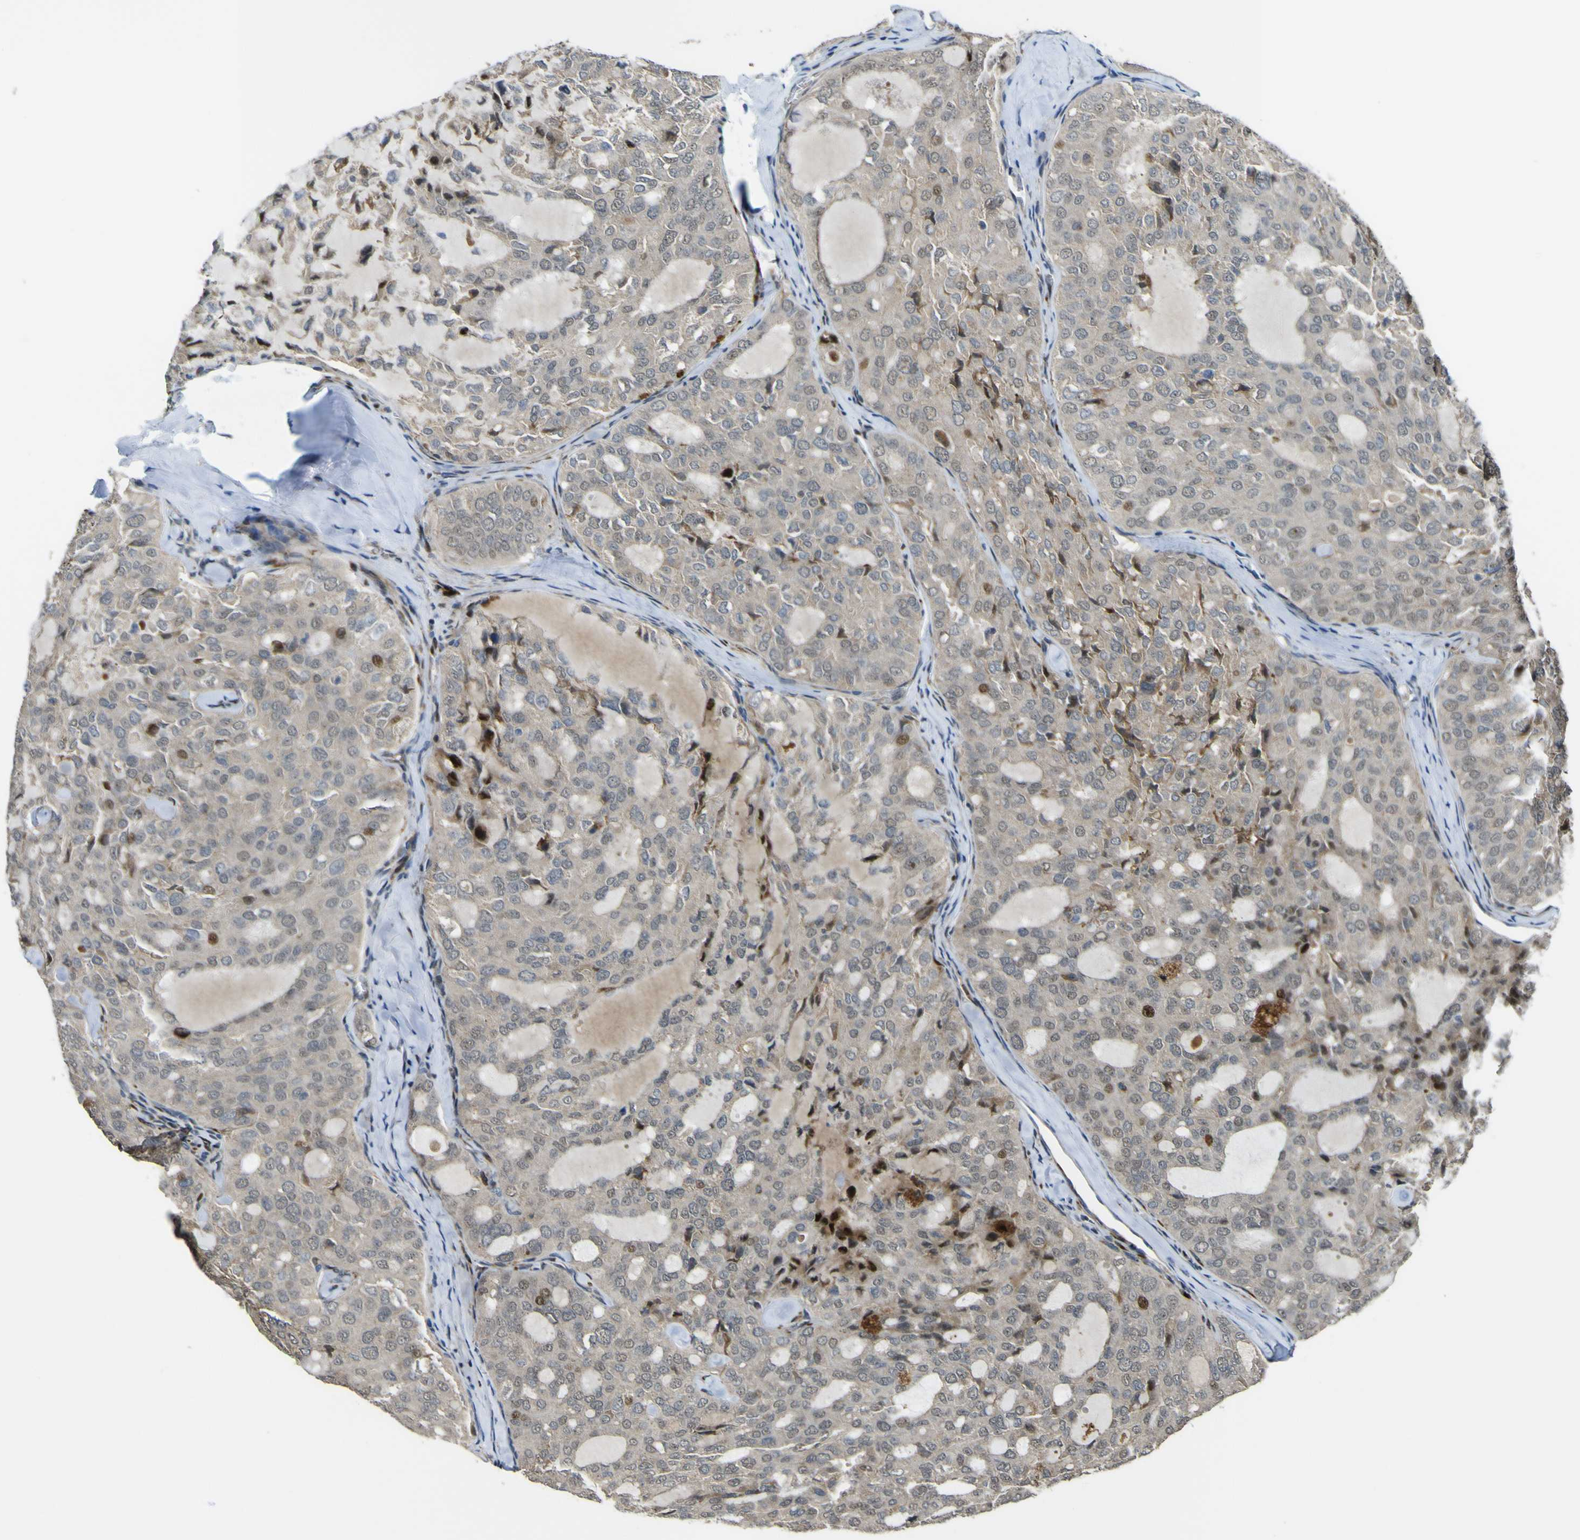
{"staining": {"intensity": "weak", "quantity": ">75%", "location": "cytoplasmic/membranous"}, "tissue": "thyroid cancer", "cell_type": "Tumor cells", "image_type": "cancer", "snomed": [{"axis": "morphology", "description": "Follicular adenoma carcinoma, NOS"}, {"axis": "topography", "description": "Thyroid gland"}], "caption": "A brown stain shows weak cytoplasmic/membranous positivity of a protein in human thyroid cancer (follicular adenoma carcinoma) tumor cells.", "gene": "LBHD1", "patient": {"sex": "male", "age": 75}}